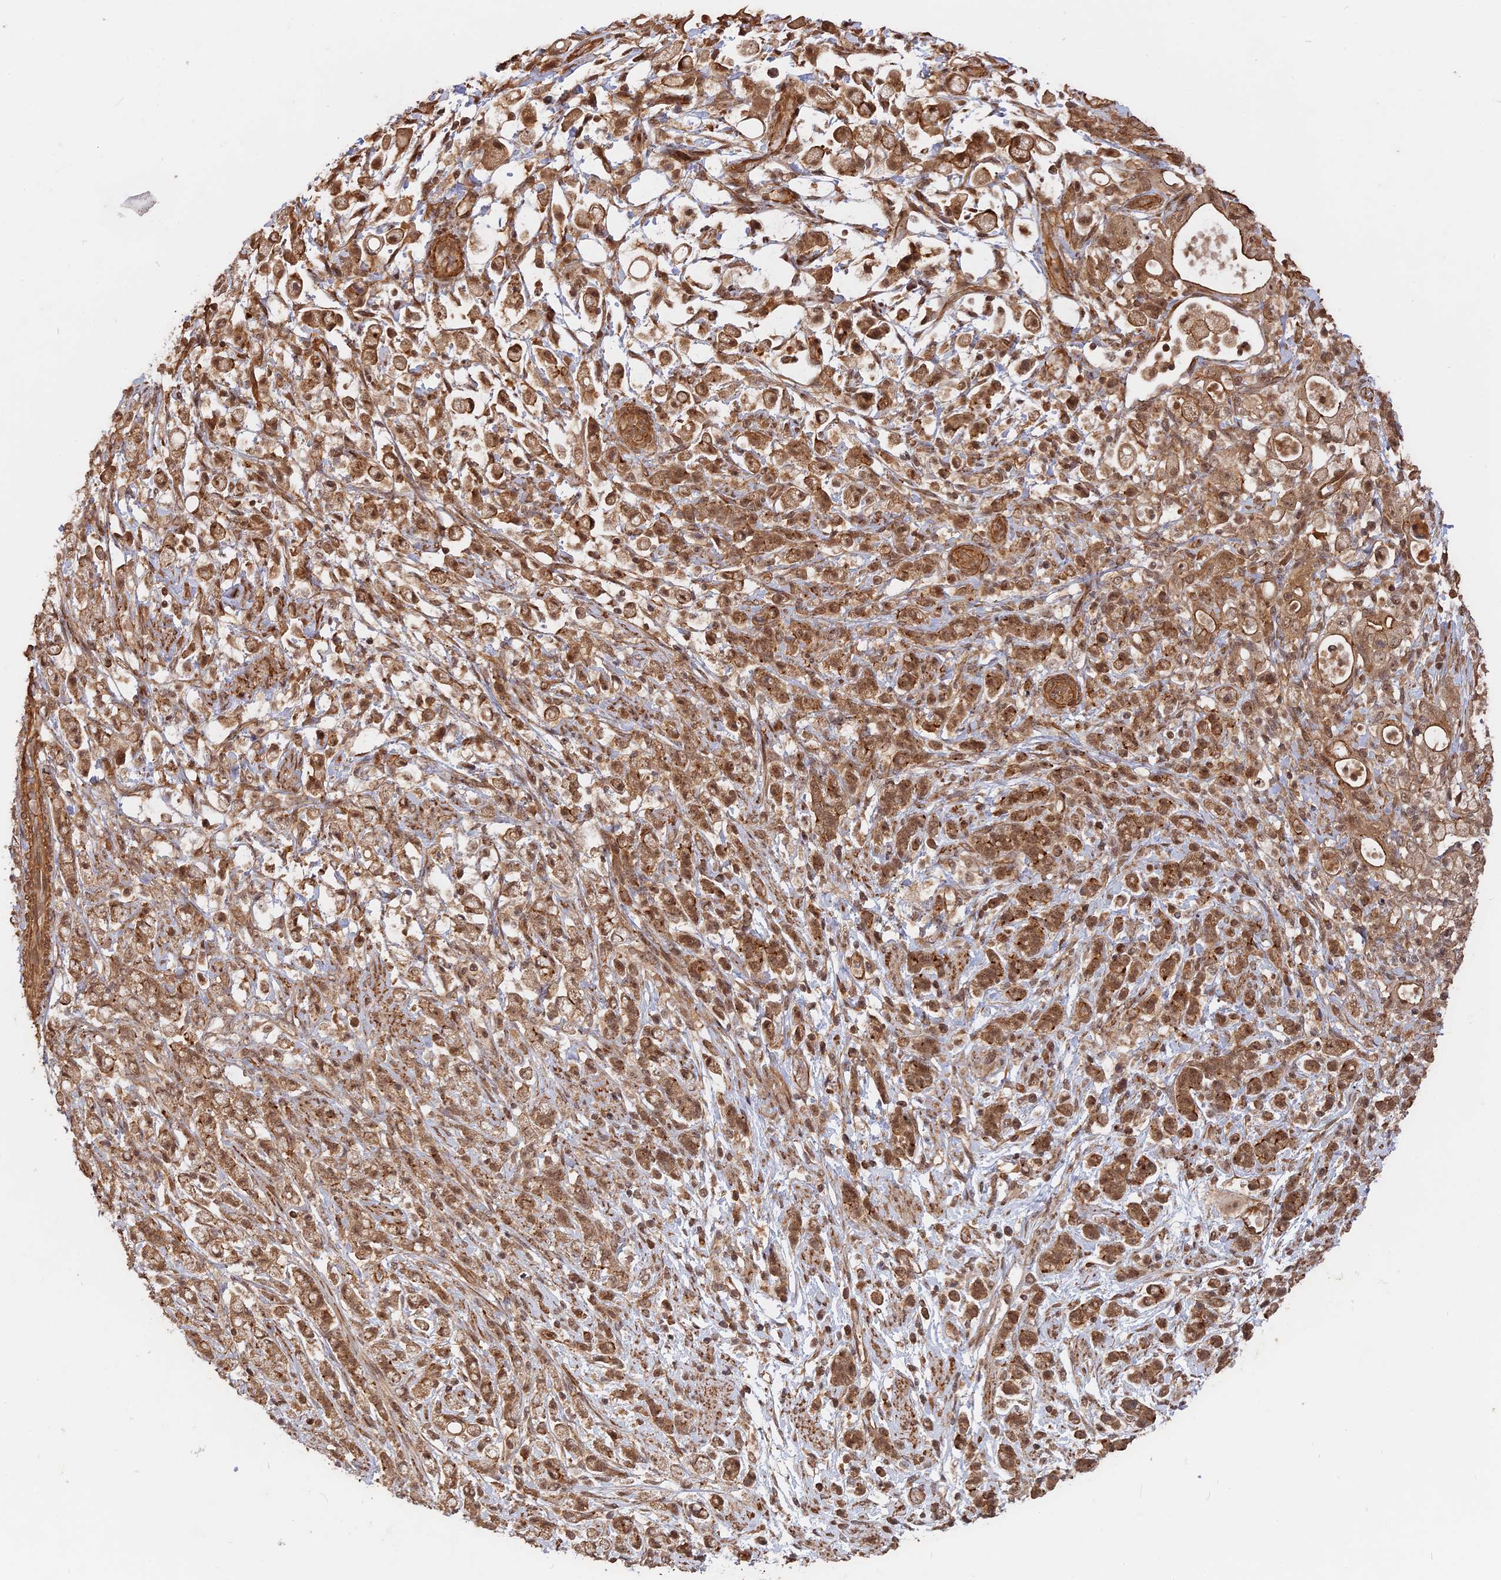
{"staining": {"intensity": "moderate", "quantity": ">75%", "location": "cytoplasmic/membranous,nuclear"}, "tissue": "stomach cancer", "cell_type": "Tumor cells", "image_type": "cancer", "snomed": [{"axis": "morphology", "description": "Adenocarcinoma, NOS"}, {"axis": "topography", "description": "Stomach"}], "caption": "An immunohistochemistry (IHC) photomicrograph of neoplastic tissue is shown. Protein staining in brown shows moderate cytoplasmic/membranous and nuclear positivity in adenocarcinoma (stomach) within tumor cells.", "gene": "CCDC174", "patient": {"sex": "female", "age": 60}}